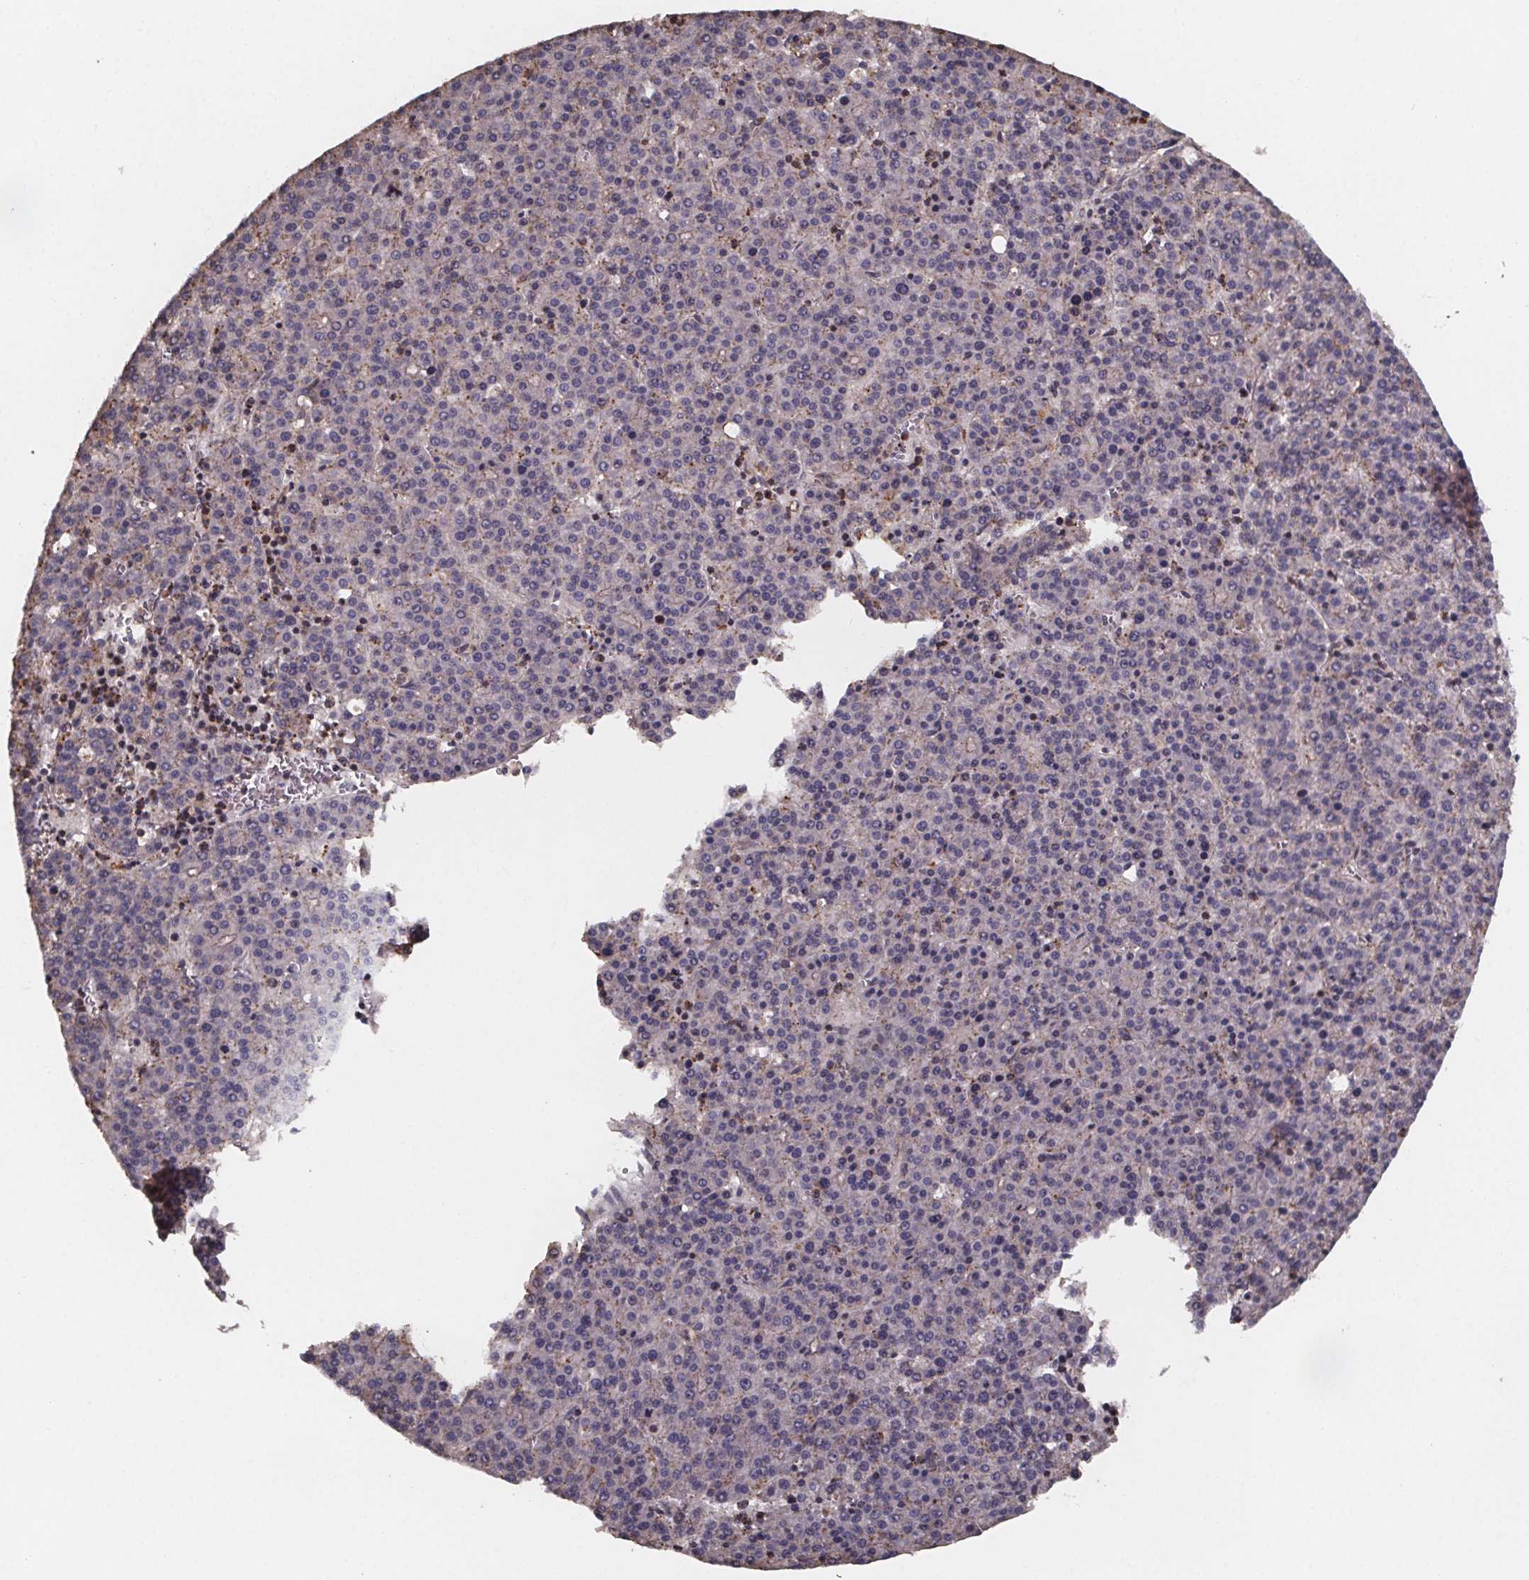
{"staining": {"intensity": "moderate", "quantity": "<25%", "location": "cytoplasmic/membranous"}, "tissue": "liver cancer", "cell_type": "Tumor cells", "image_type": "cancer", "snomed": [{"axis": "morphology", "description": "Carcinoma, Hepatocellular, NOS"}, {"axis": "topography", "description": "Liver"}], "caption": "Immunohistochemistry (IHC) (DAB (3,3'-diaminobenzidine)) staining of human hepatocellular carcinoma (liver) shows moderate cytoplasmic/membranous protein expression in about <25% of tumor cells. The staining was performed using DAB (3,3'-diaminobenzidine) to visualize the protein expression in brown, while the nuclei were stained in blue with hematoxylin (Magnification: 20x).", "gene": "ZNF879", "patient": {"sex": "female", "age": 58}}